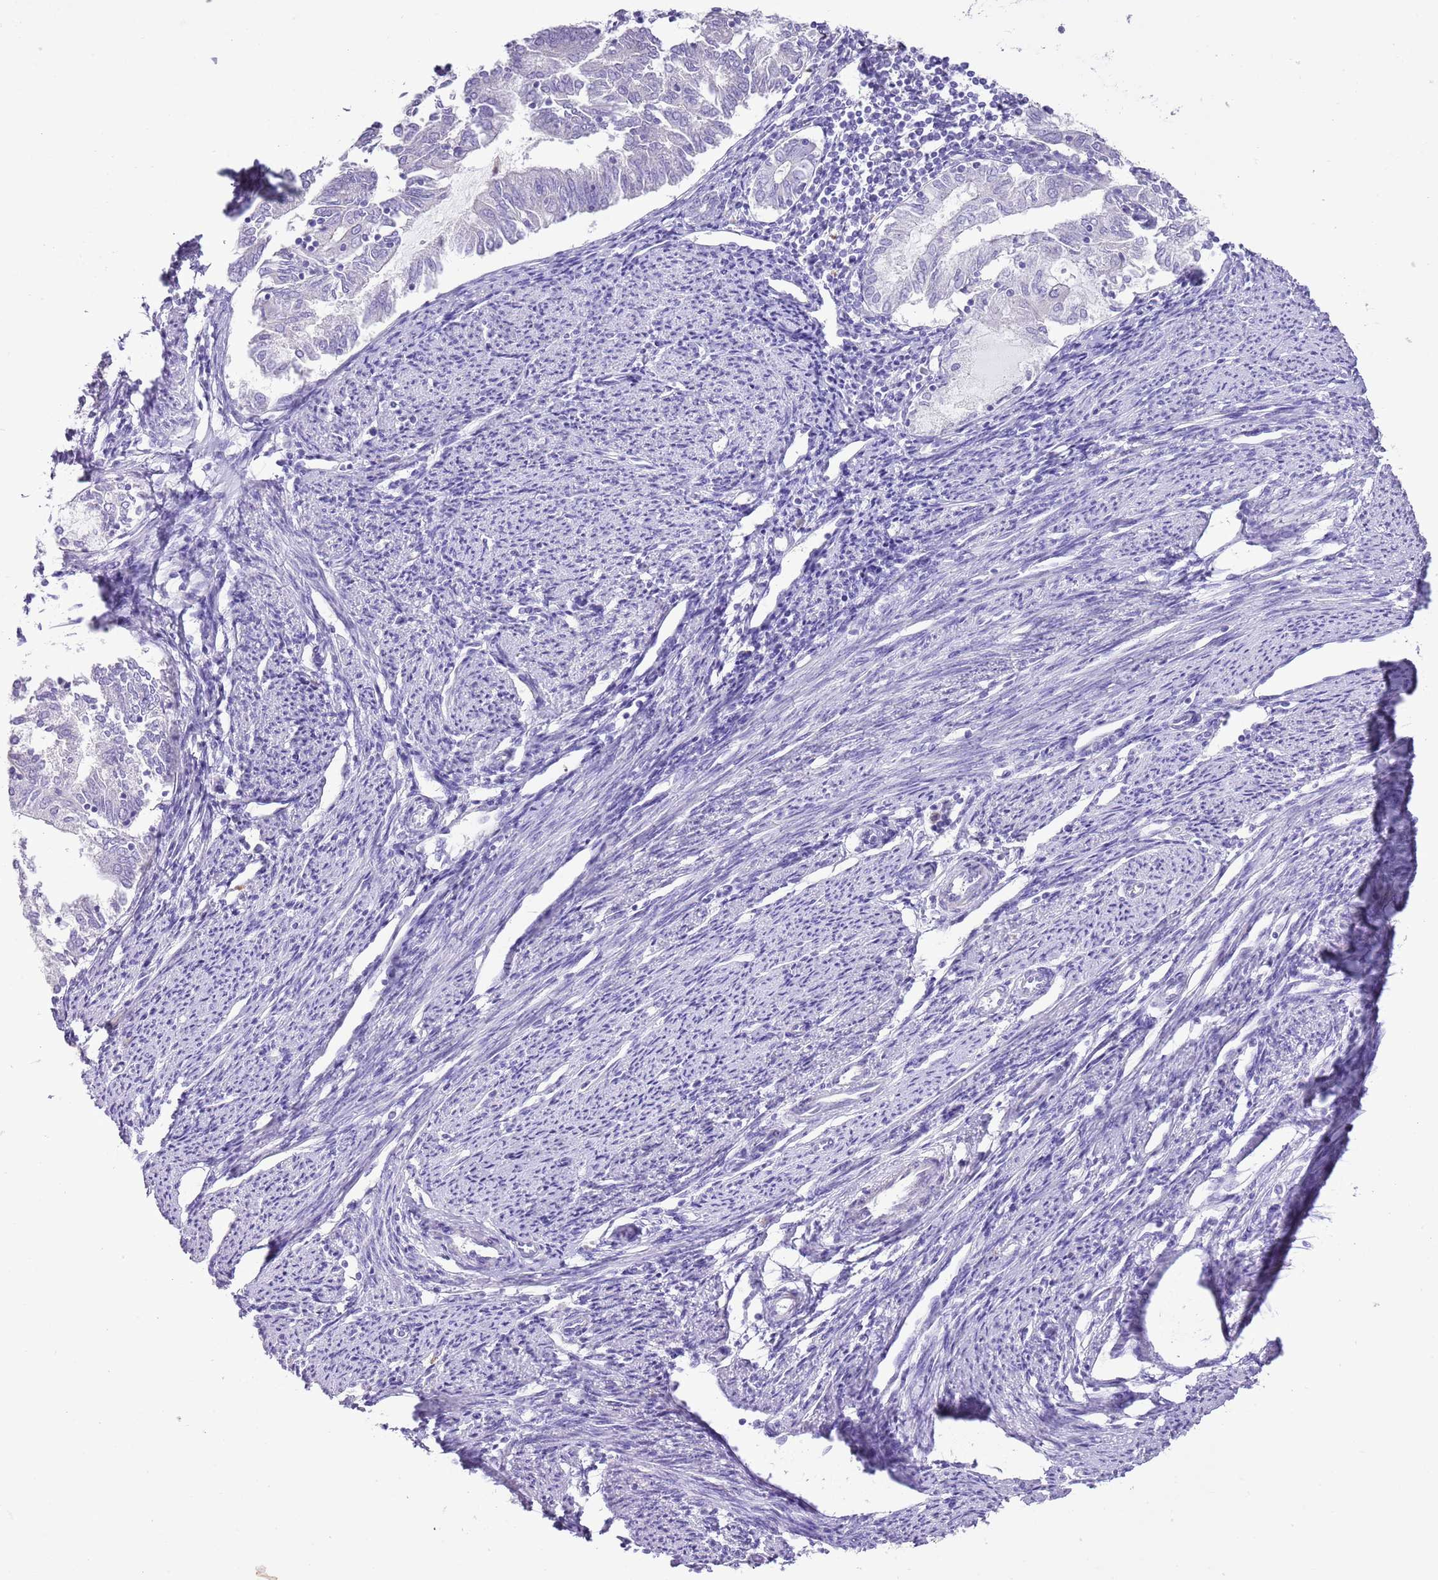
{"staining": {"intensity": "negative", "quantity": "none", "location": "none"}, "tissue": "endometrial cancer", "cell_type": "Tumor cells", "image_type": "cancer", "snomed": [{"axis": "morphology", "description": "Adenocarcinoma, NOS"}, {"axis": "topography", "description": "Endometrium"}], "caption": "Endometrial cancer was stained to show a protein in brown. There is no significant positivity in tumor cells.", "gene": "XPO7", "patient": {"sex": "female", "age": 79}}